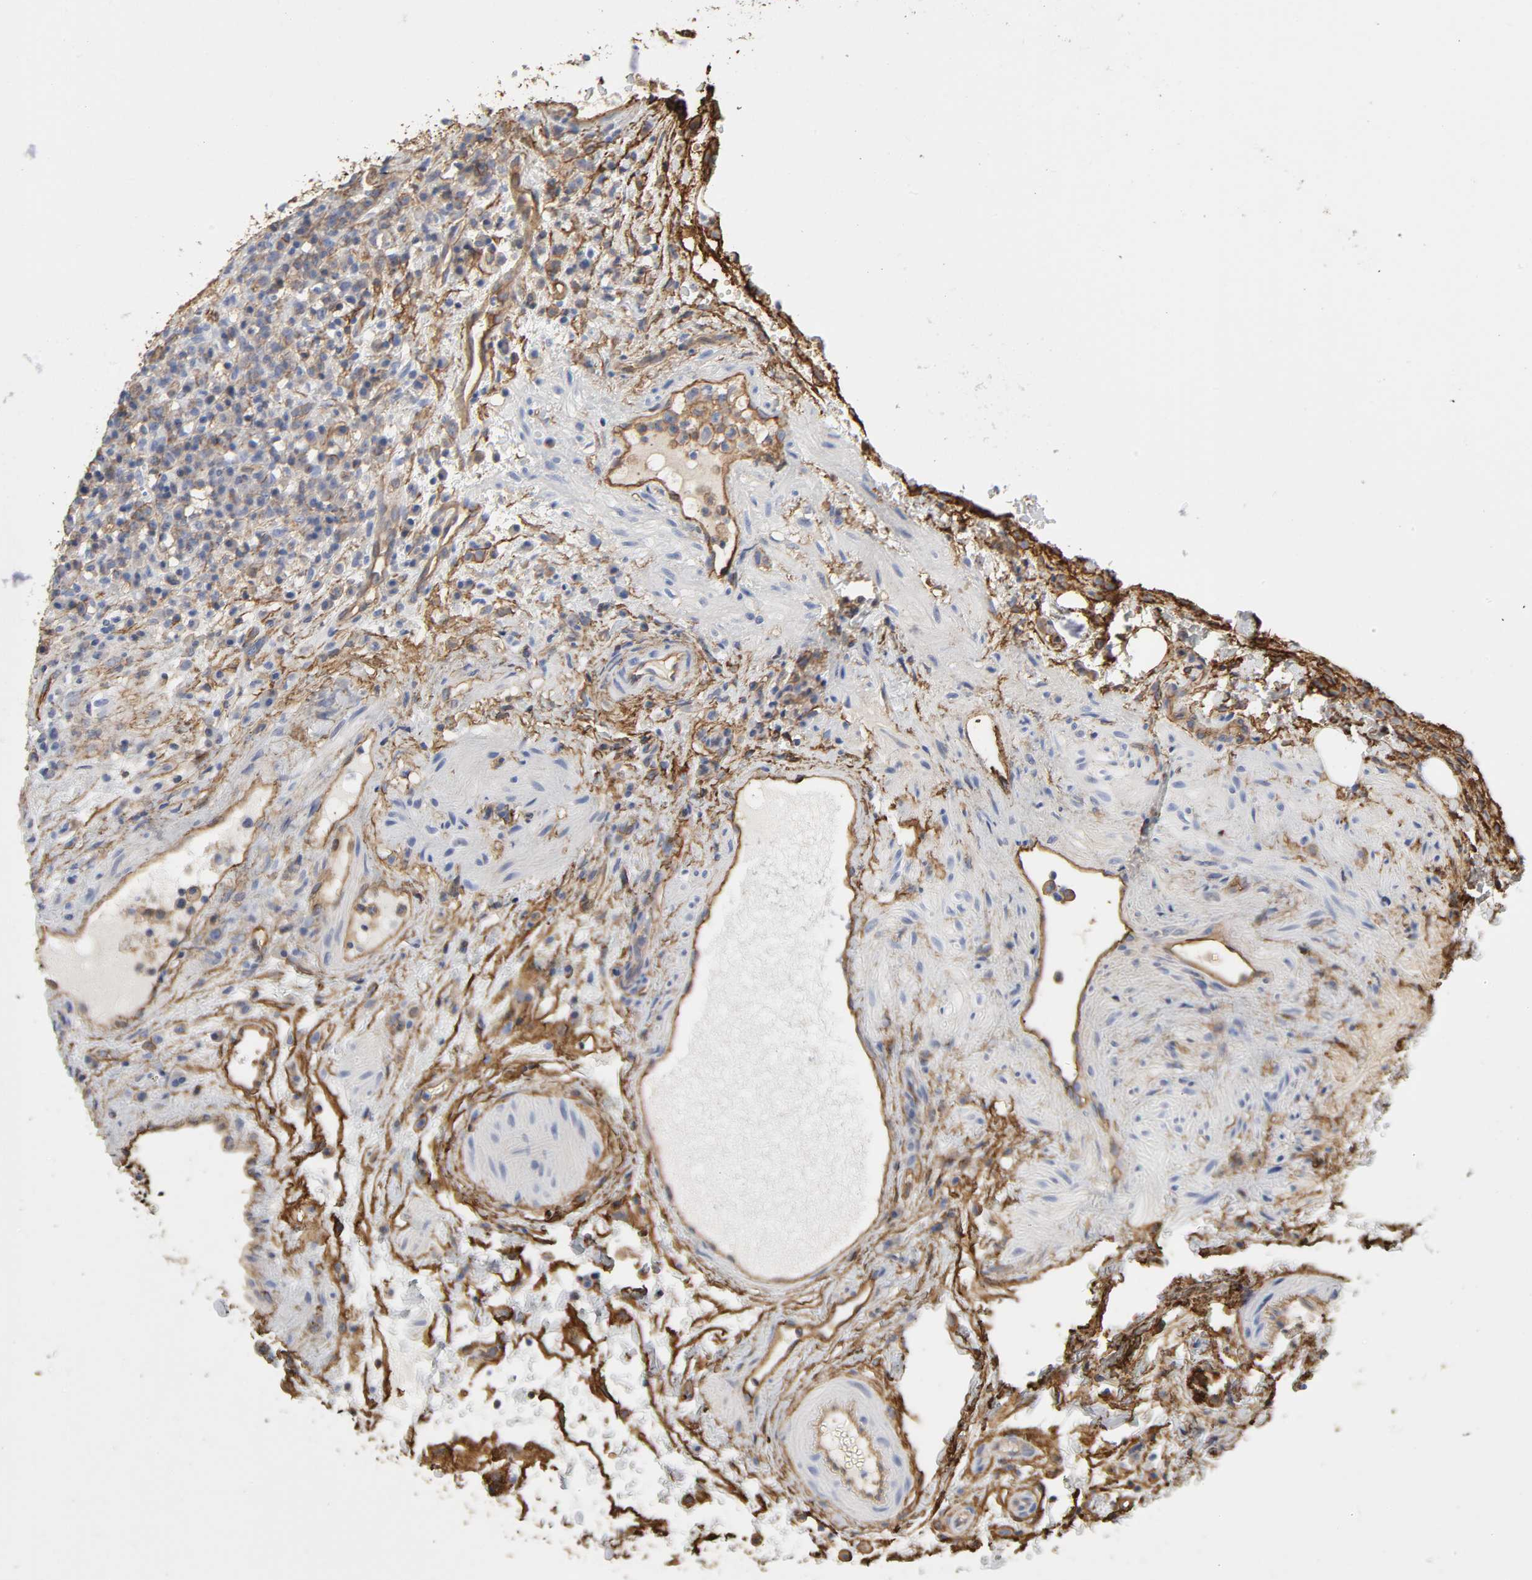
{"staining": {"intensity": "weak", "quantity": "25%-75%", "location": "cytoplasmic/membranous"}, "tissue": "lymphoma", "cell_type": "Tumor cells", "image_type": "cancer", "snomed": [{"axis": "morphology", "description": "Hodgkin's disease, NOS"}, {"axis": "topography", "description": "Lymph node"}], "caption": "Brown immunohistochemical staining in human lymphoma shows weak cytoplasmic/membranous positivity in approximately 25%-75% of tumor cells. The staining was performed using DAB, with brown indicating positive protein expression. Nuclei are stained blue with hematoxylin.", "gene": "ANXA2", "patient": {"sex": "male", "age": 65}}